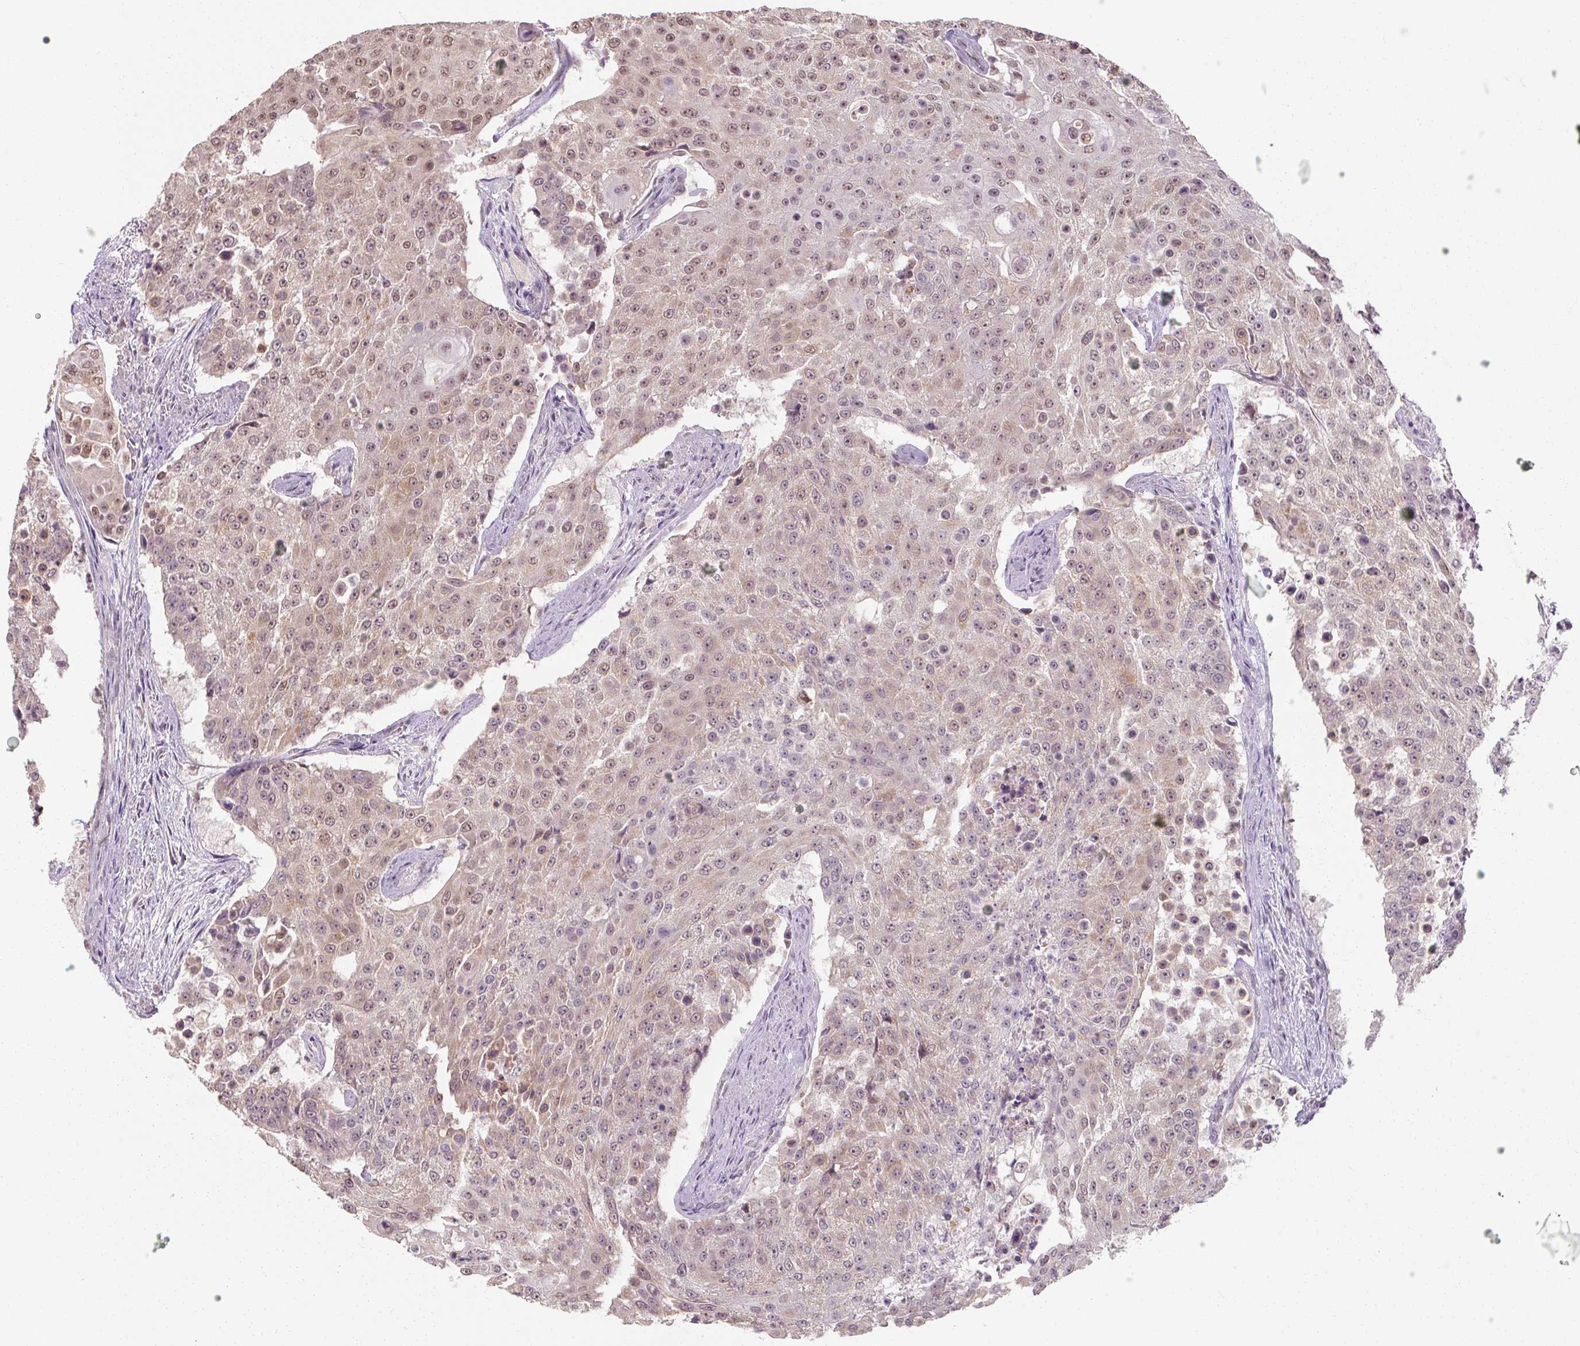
{"staining": {"intensity": "weak", "quantity": "25%-75%", "location": "cytoplasmic/membranous,nuclear"}, "tissue": "urothelial cancer", "cell_type": "Tumor cells", "image_type": "cancer", "snomed": [{"axis": "morphology", "description": "Urothelial carcinoma, High grade"}, {"axis": "topography", "description": "Urinary bladder"}], "caption": "Approximately 25%-75% of tumor cells in human urothelial carcinoma (high-grade) show weak cytoplasmic/membranous and nuclear protein expression as visualized by brown immunohistochemical staining.", "gene": "ZFTRAF1", "patient": {"sex": "female", "age": 63}}